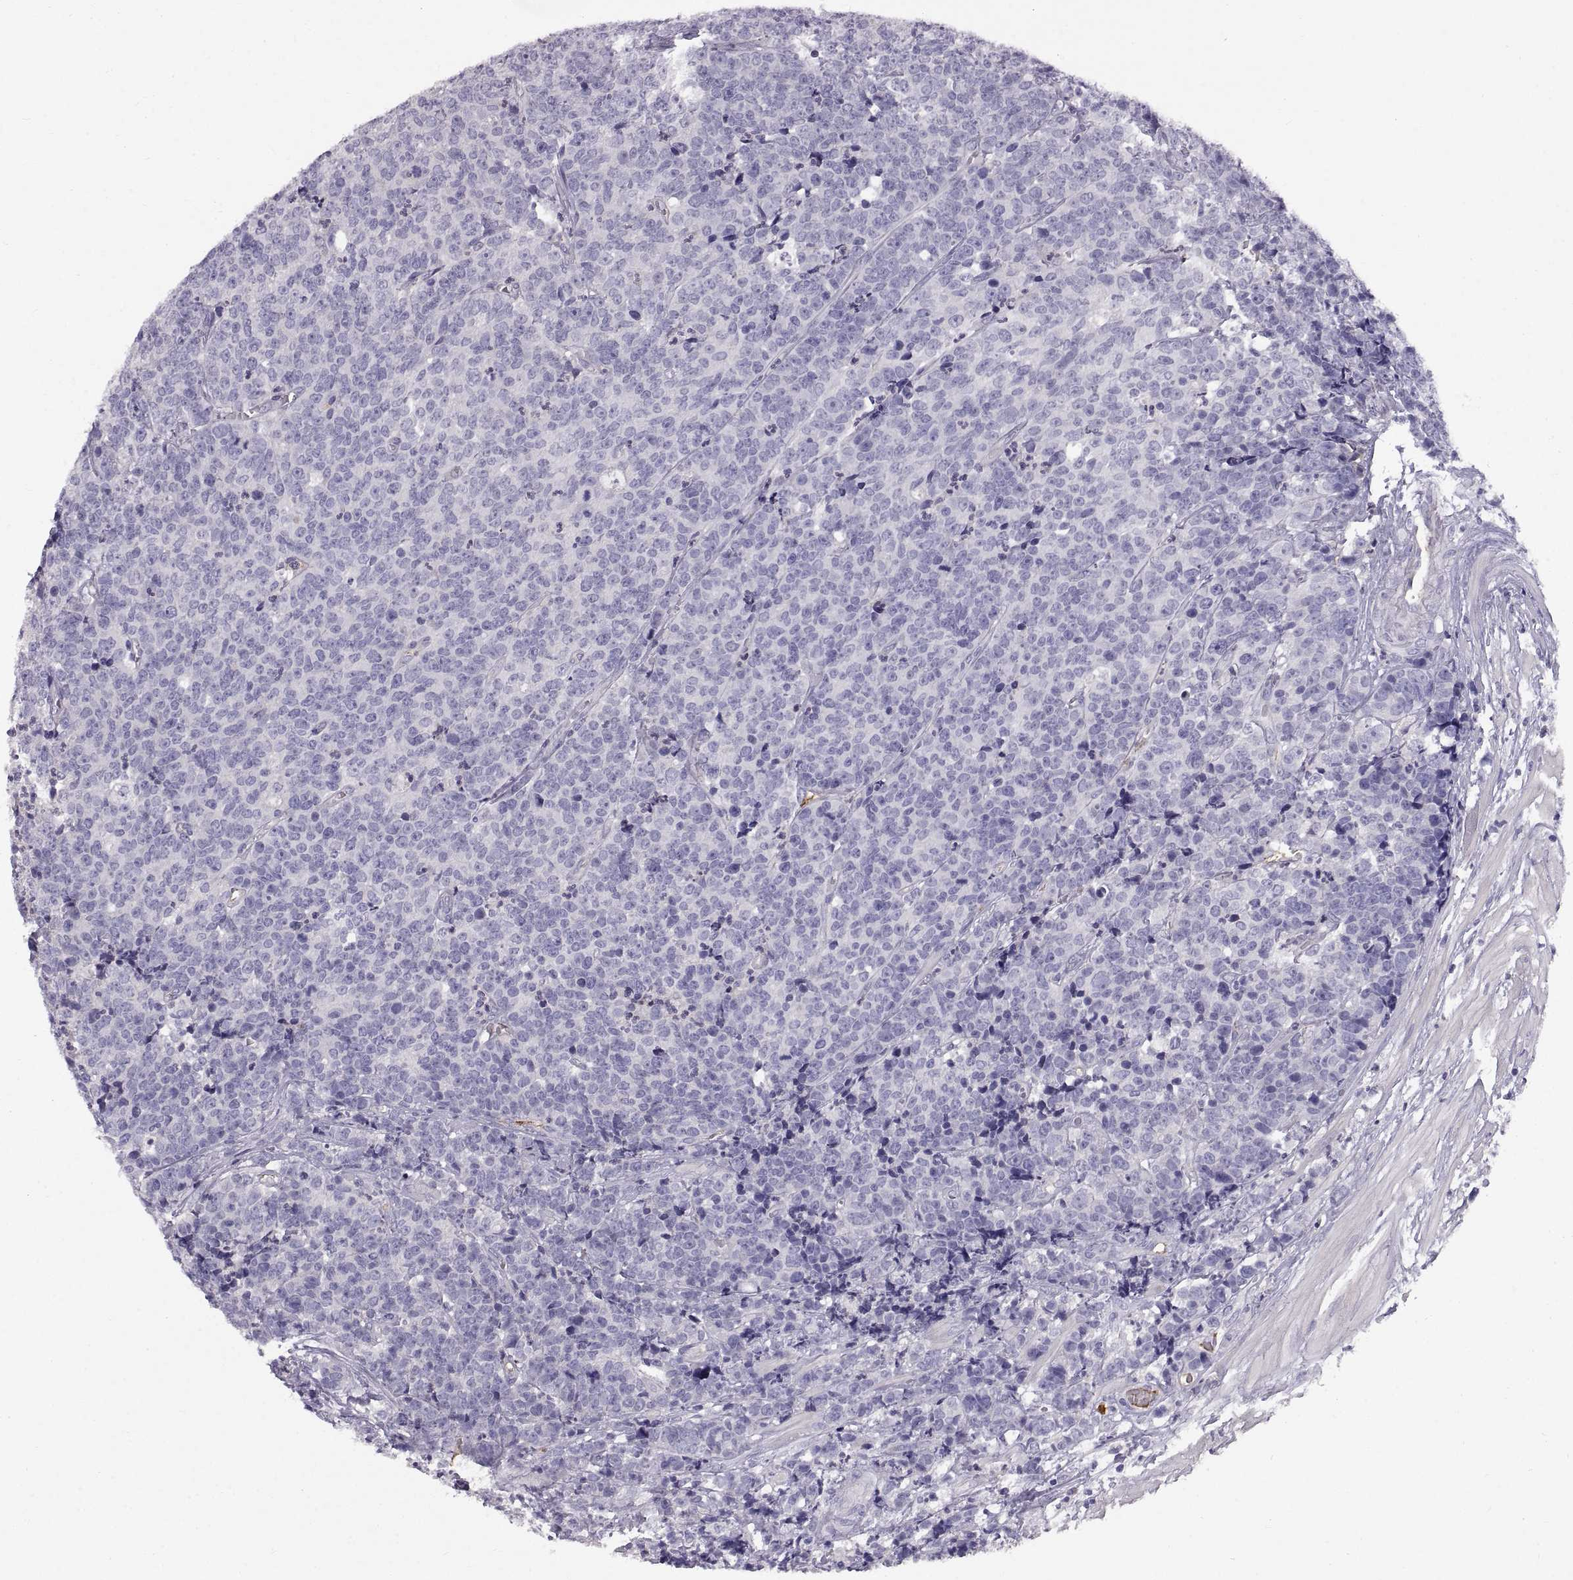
{"staining": {"intensity": "negative", "quantity": "none", "location": "none"}, "tissue": "prostate cancer", "cell_type": "Tumor cells", "image_type": "cancer", "snomed": [{"axis": "morphology", "description": "Adenocarcinoma, NOS"}, {"axis": "topography", "description": "Prostate"}], "caption": "Adenocarcinoma (prostate) stained for a protein using immunohistochemistry (IHC) shows no expression tumor cells.", "gene": "ADAM32", "patient": {"sex": "male", "age": 67}}